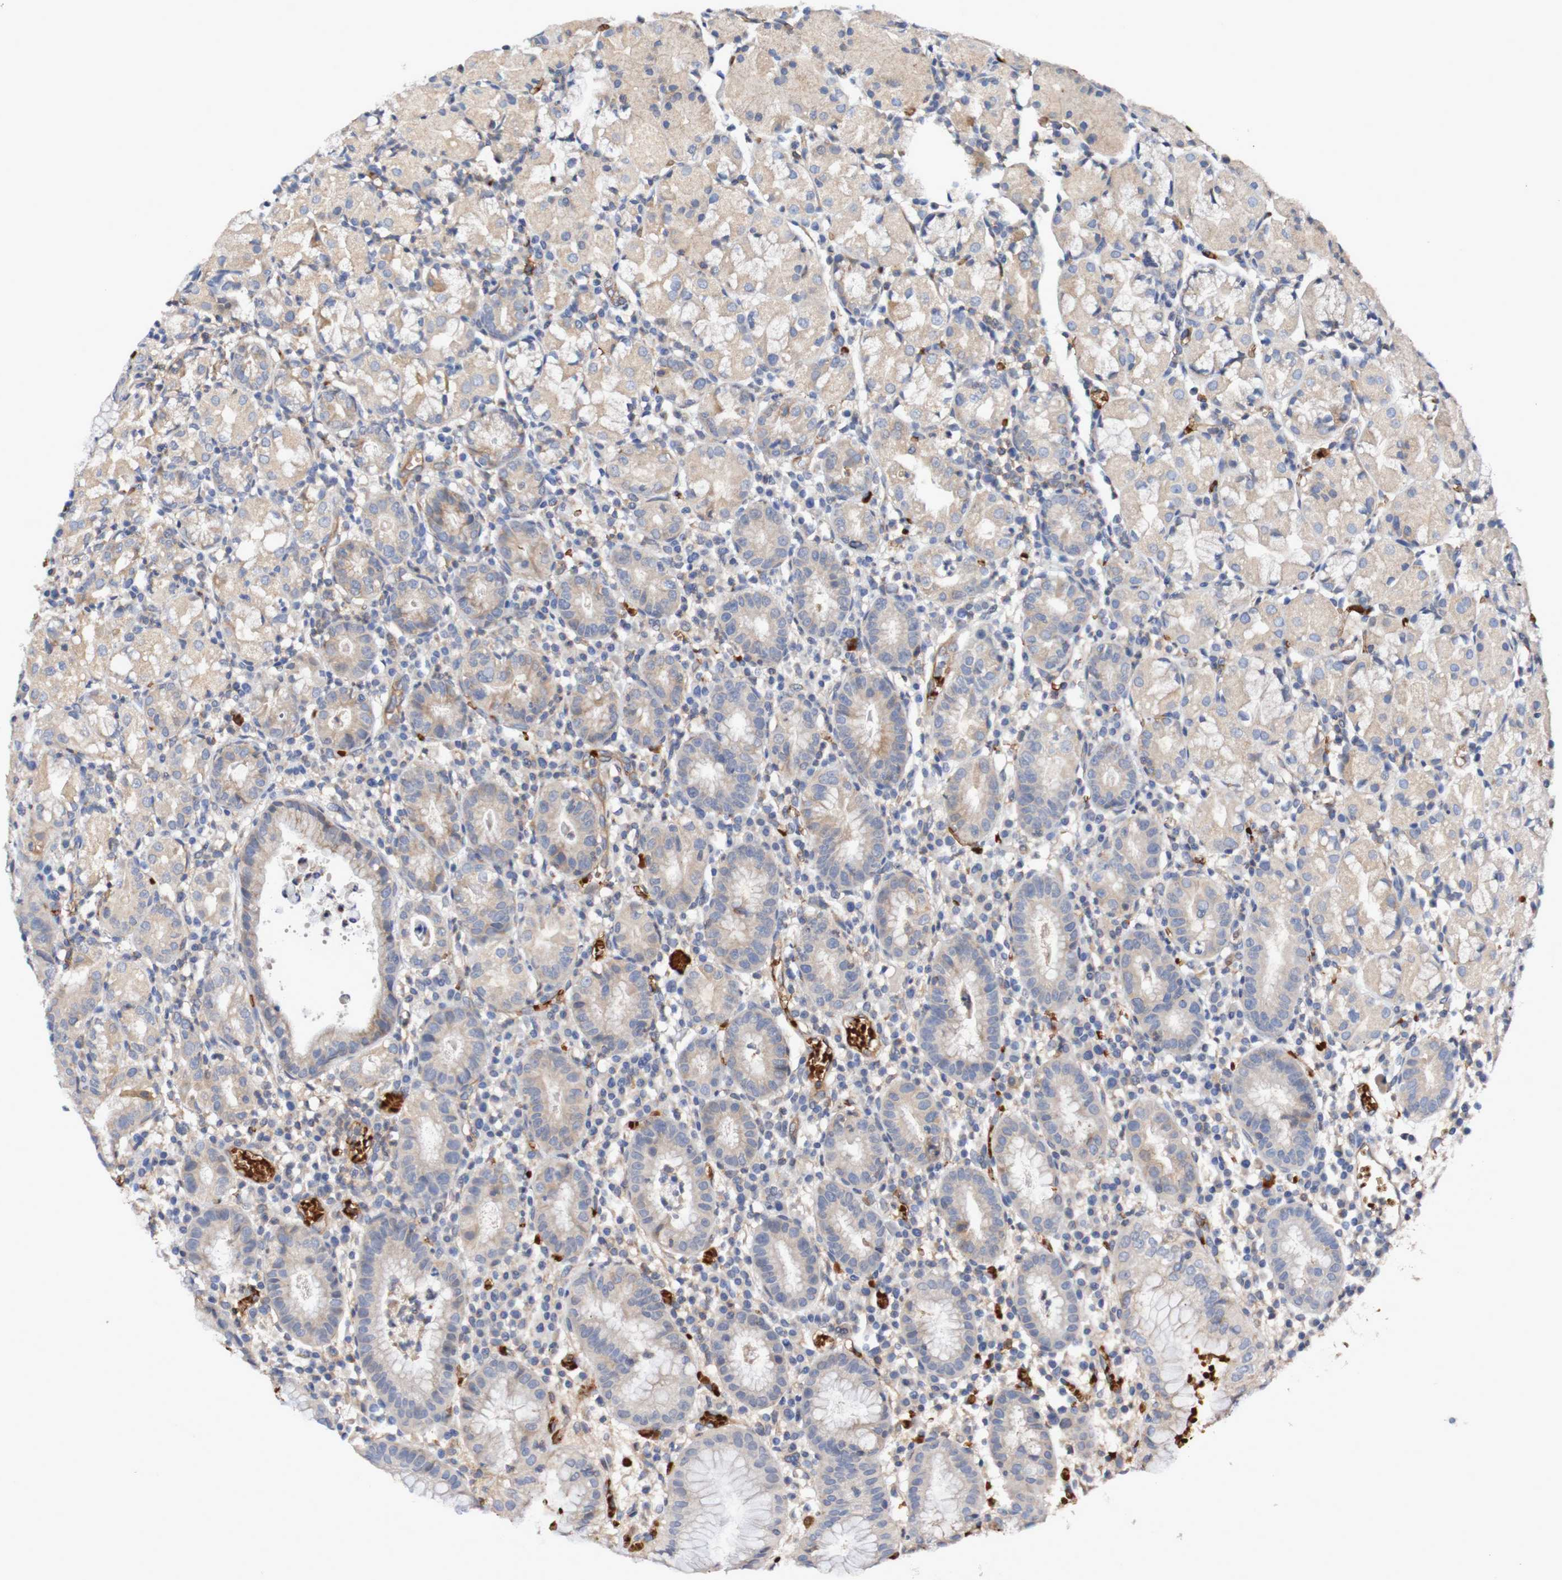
{"staining": {"intensity": "weak", "quantity": ">75%", "location": "cytoplasmic/membranous"}, "tissue": "stomach", "cell_type": "Glandular cells", "image_type": "normal", "snomed": [{"axis": "morphology", "description": "Normal tissue, NOS"}, {"axis": "topography", "description": "Stomach"}, {"axis": "topography", "description": "Stomach, lower"}], "caption": "The micrograph reveals a brown stain indicating the presence of a protein in the cytoplasmic/membranous of glandular cells in stomach. The staining is performed using DAB (3,3'-diaminobenzidine) brown chromogen to label protein expression. The nuclei are counter-stained blue using hematoxylin.", "gene": "WNT4", "patient": {"sex": "female", "age": 75}}